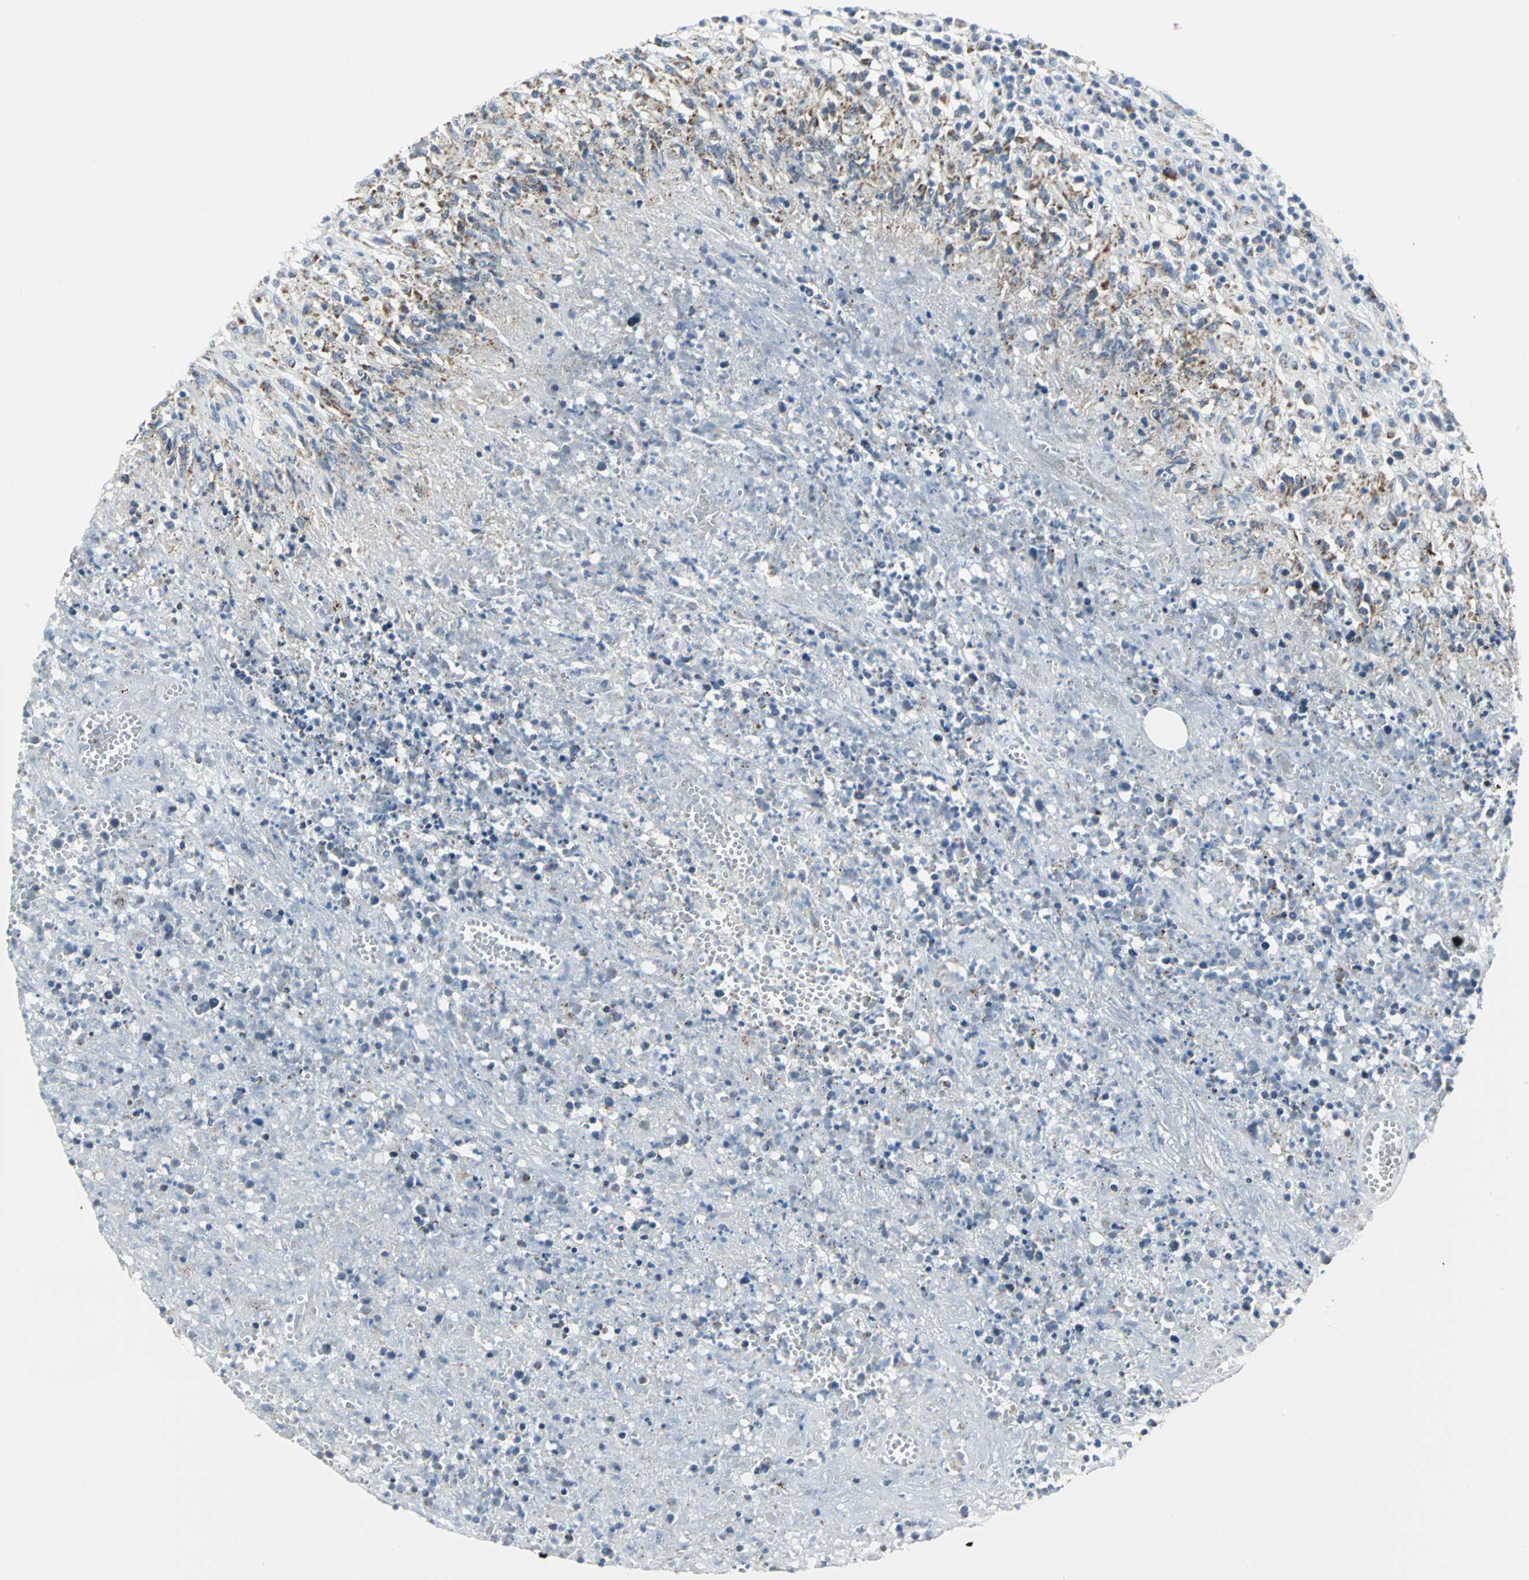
{"staining": {"intensity": "moderate", "quantity": "<25%", "location": "cytoplasmic/membranous"}, "tissue": "lymphoma", "cell_type": "Tumor cells", "image_type": "cancer", "snomed": [{"axis": "morphology", "description": "Malignant lymphoma, non-Hodgkin's type, High grade"}, {"axis": "topography", "description": "Lymph node"}], "caption": "Approximately <25% of tumor cells in lymphoma demonstrate moderate cytoplasmic/membranous protein expression as visualized by brown immunohistochemical staining.", "gene": "NTRK1", "patient": {"sex": "female", "age": 84}}